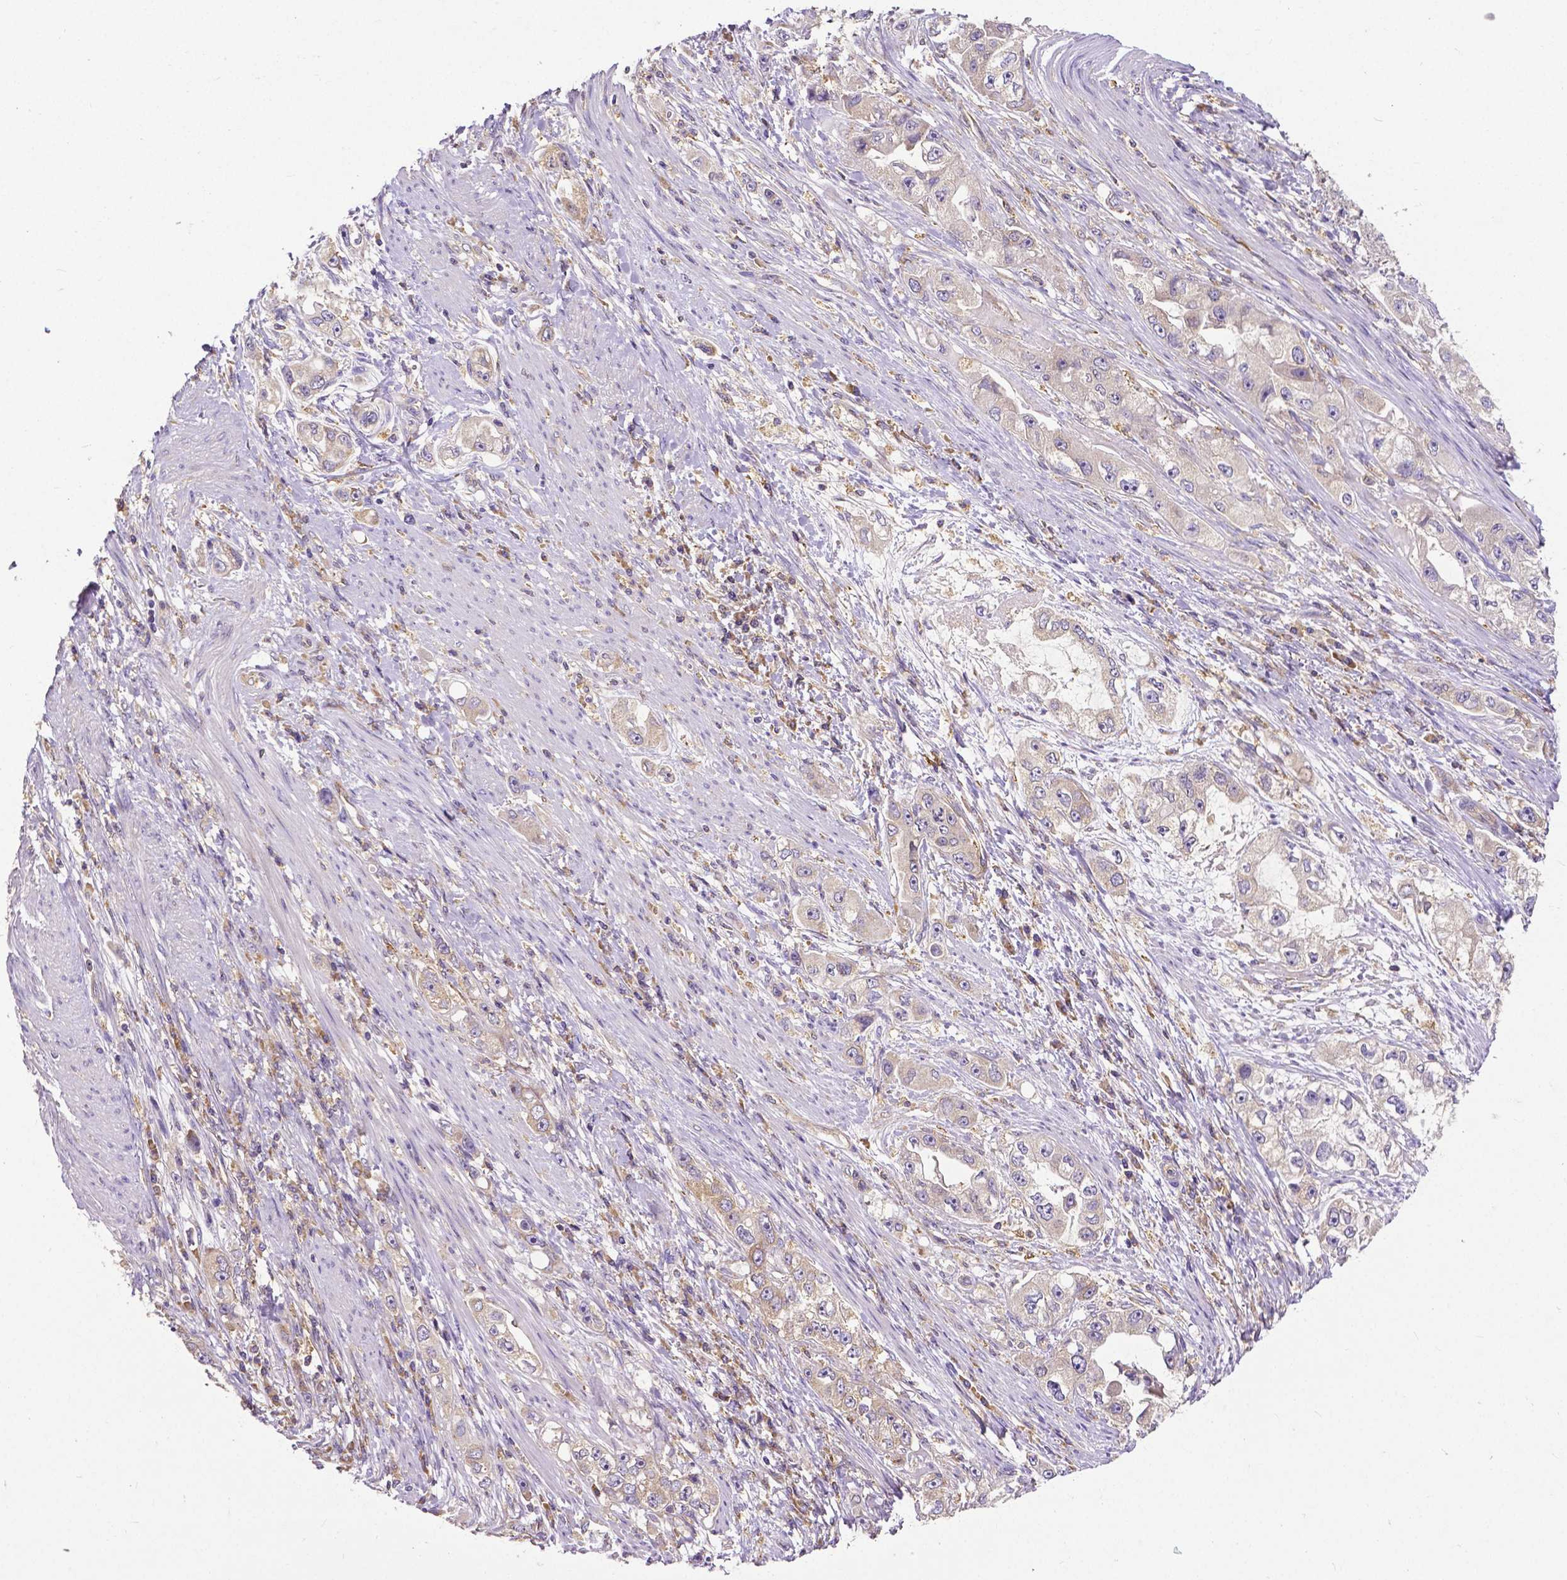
{"staining": {"intensity": "weak", "quantity": "<25%", "location": "cytoplasmic/membranous"}, "tissue": "stomach cancer", "cell_type": "Tumor cells", "image_type": "cancer", "snomed": [{"axis": "morphology", "description": "Adenocarcinoma, NOS"}, {"axis": "topography", "description": "Stomach, lower"}], "caption": "Immunohistochemistry (IHC) photomicrograph of human stomach adenocarcinoma stained for a protein (brown), which demonstrates no staining in tumor cells.", "gene": "DICER1", "patient": {"sex": "female", "age": 93}}